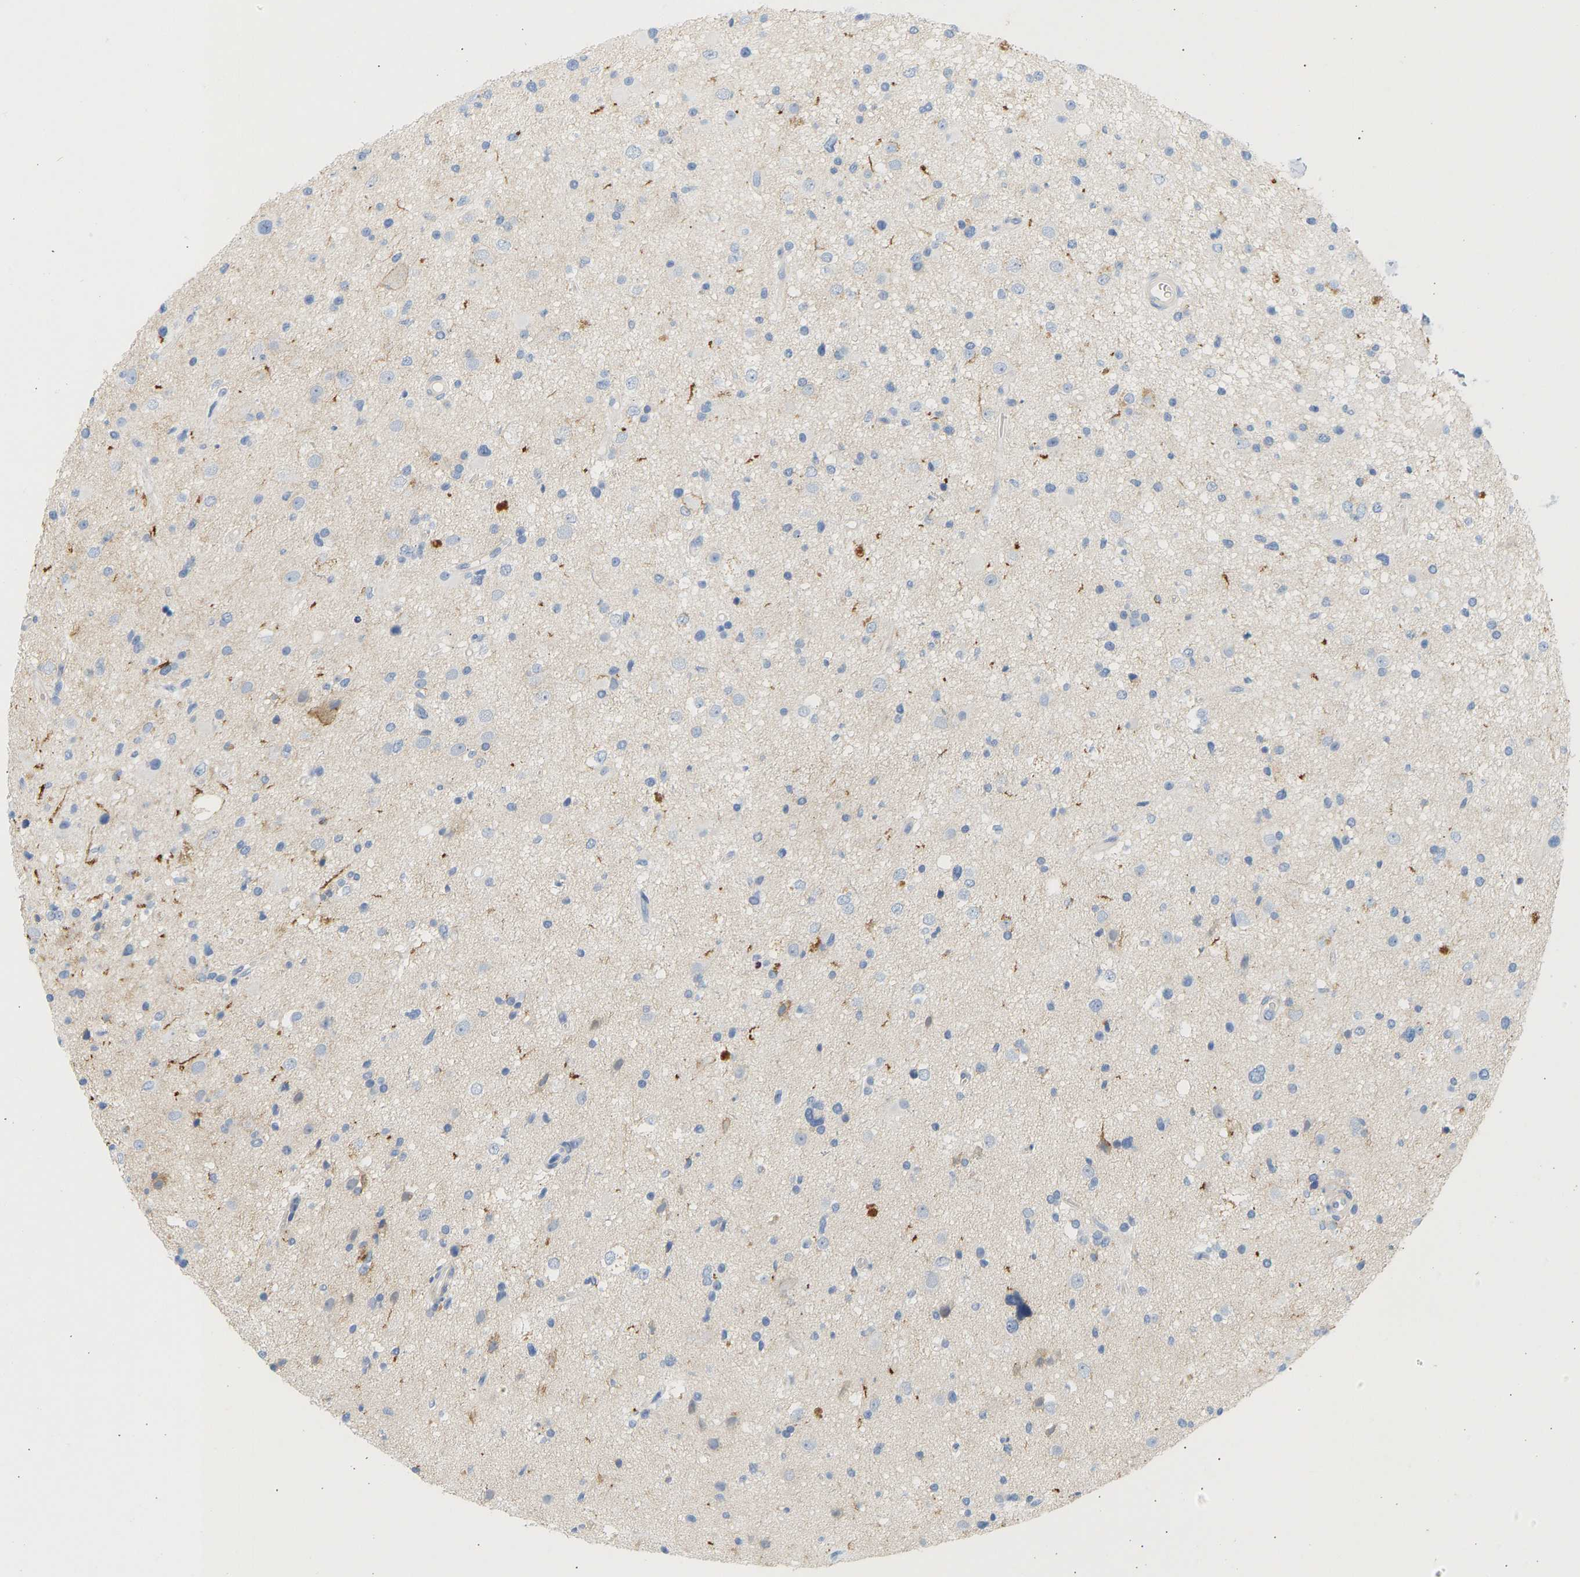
{"staining": {"intensity": "negative", "quantity": "none", "location": "none"}, "tissue": "glioma", "cell_type": "Tumor cells", "image_type": "cancer", "snomed": [{"axis": "morphology", "description": "Glioma, malignant, High grade"}, {"axis": "topography", "description": "Brain"}], "caption": "IHC histopathology image of neoplastic tissue: glioma stained with DAB (3,3'-diaminobenzidine) displays no significant protein staining in tumor cells. Brightfield microscopy of IHC stained with DAB (brown) and hematoxylin (blue), captured at high magnification.", "gene": "BVES", "patient": {"sex": "male", "age": 33}}